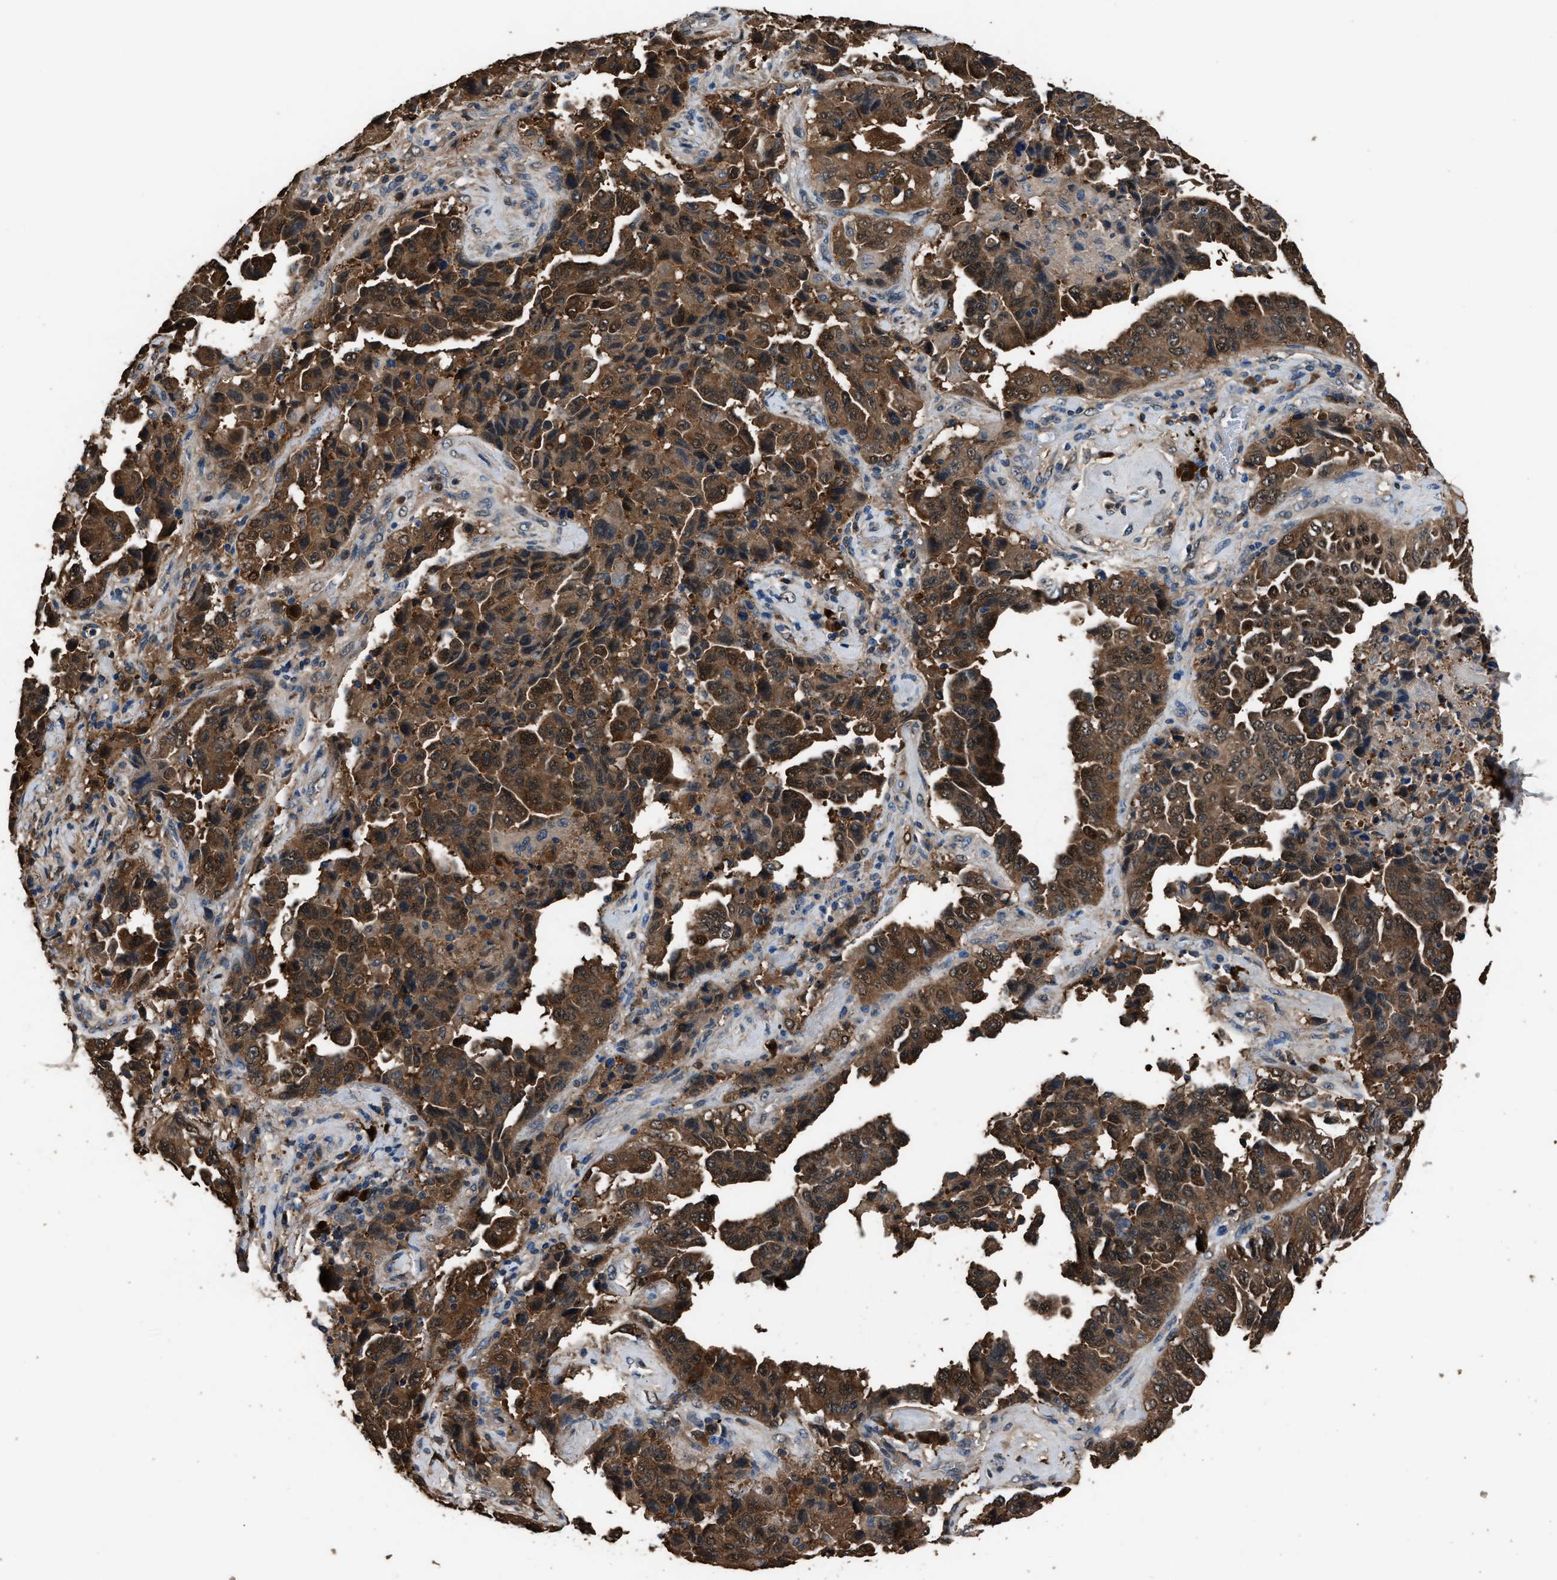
{"staining": {"intensity": "moderate", "quantity": ">75%", "location": "cytoplasmic/membranous"}, "tissue": "lung cancer", "cell_type": "Tumor cells", "image_type": "cancer", "snomed": [{"axis": "morphology", "description": "Adenocarcinoma, NOS"}, {"axis": "topography", "description": "Lung"}], "caption": "Immunohistochemical staining of human adenocarcinoma (lung) exhibits moderate cytoplasmic/membranous protein positivity in about >75% of tumor cells.", "gene": "GSTP1", "patient": {"sex": "female", "age": 51}}